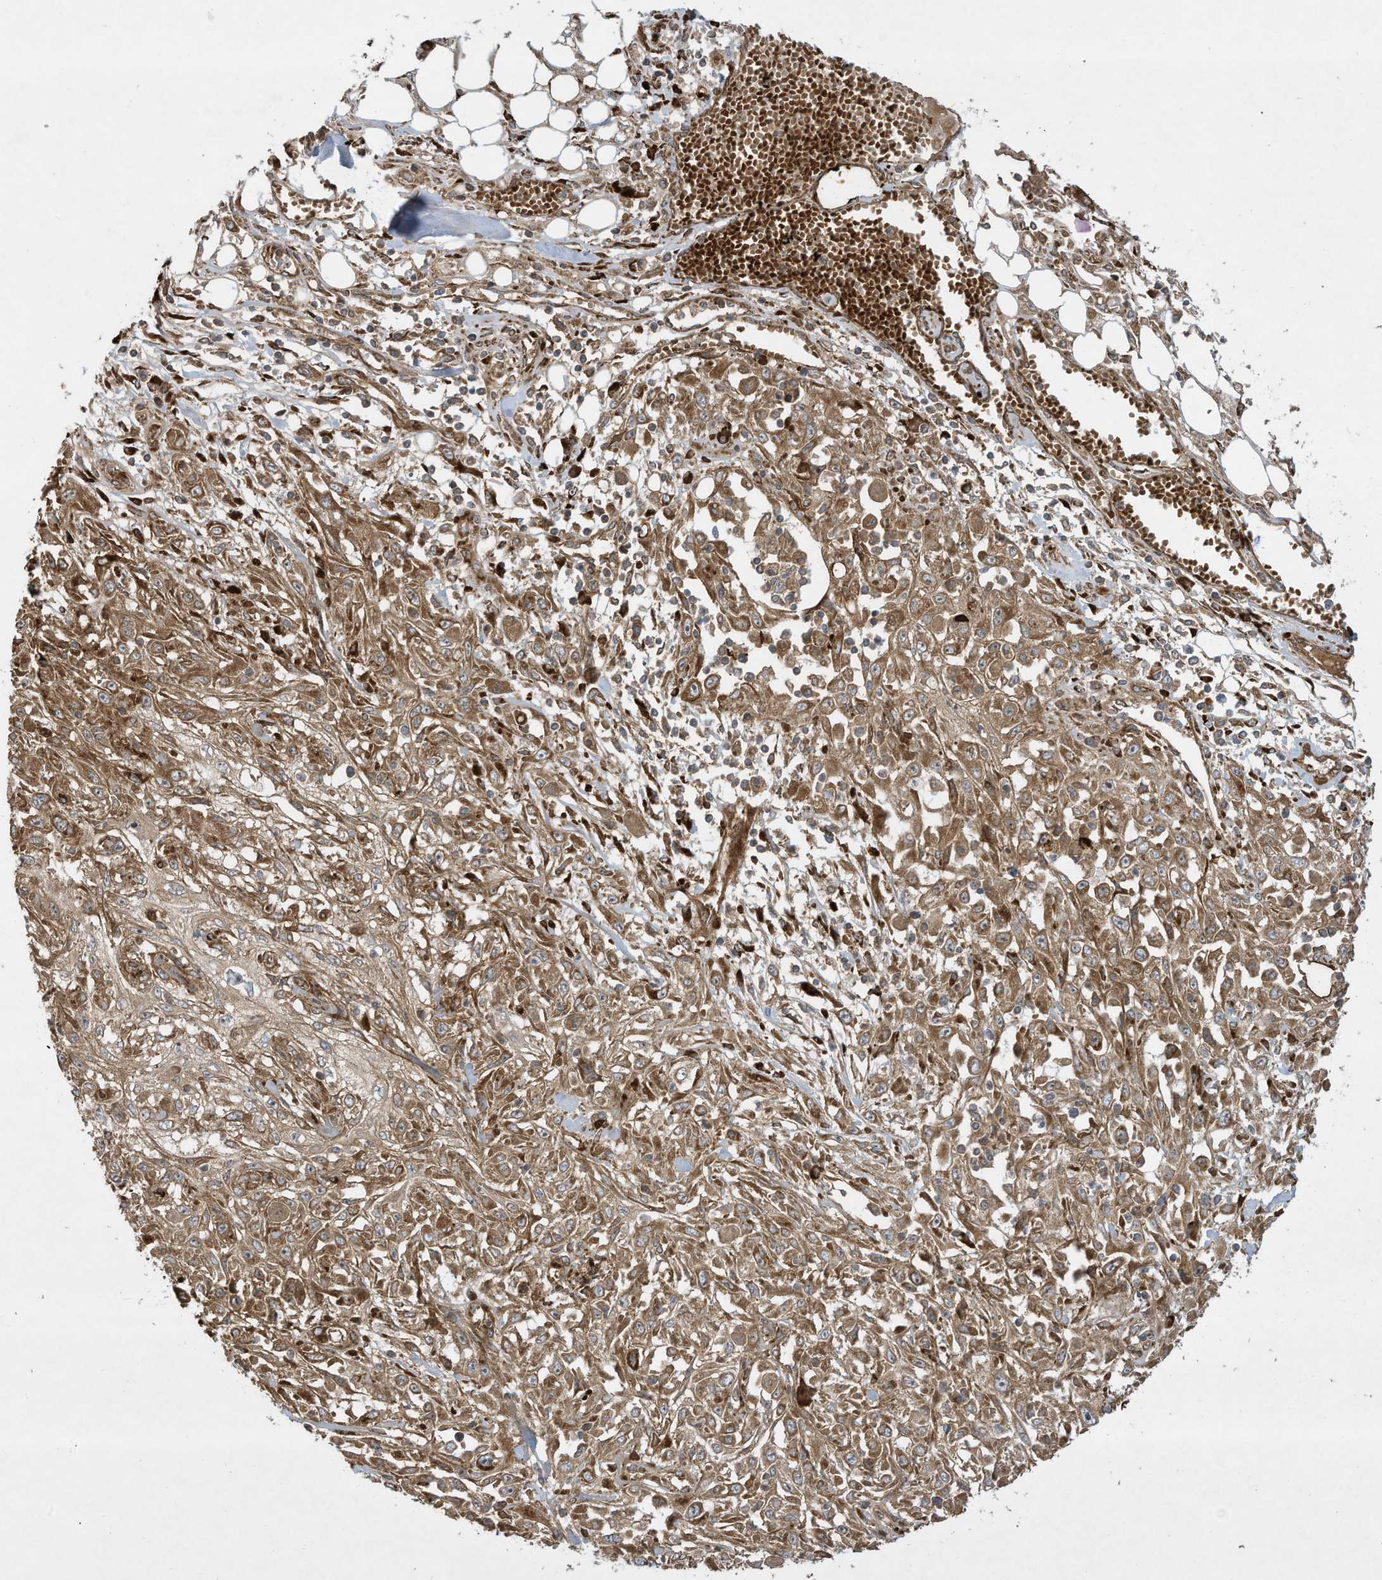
{"staining": {"intensity": "moderate", "quantity": ">75%", "location": "cytoplasmic/membranous"}, "tissue": "skin cancer", "cell_type": "Tumor cells", "image_type": "cancer", "snomed": [{"axis": "morphology", "description": "Squamous cell carcinoma, NOS"}, {"axis": "morphology", "description": "Squamous cell carcinoma, metastatic, NOS"}, {"axis": "topography", "description": "Skin"}, {"axis": "topography", "description": "Lymph node"}], "caption": "DAB immunohistochemical staining of skin cancer shows moderate cytoplasmic/membranous protein positivity in approximately >75% of tumor cells.", "gene": "DDIT4", "patient": {"sex": "male", "age": 75}}